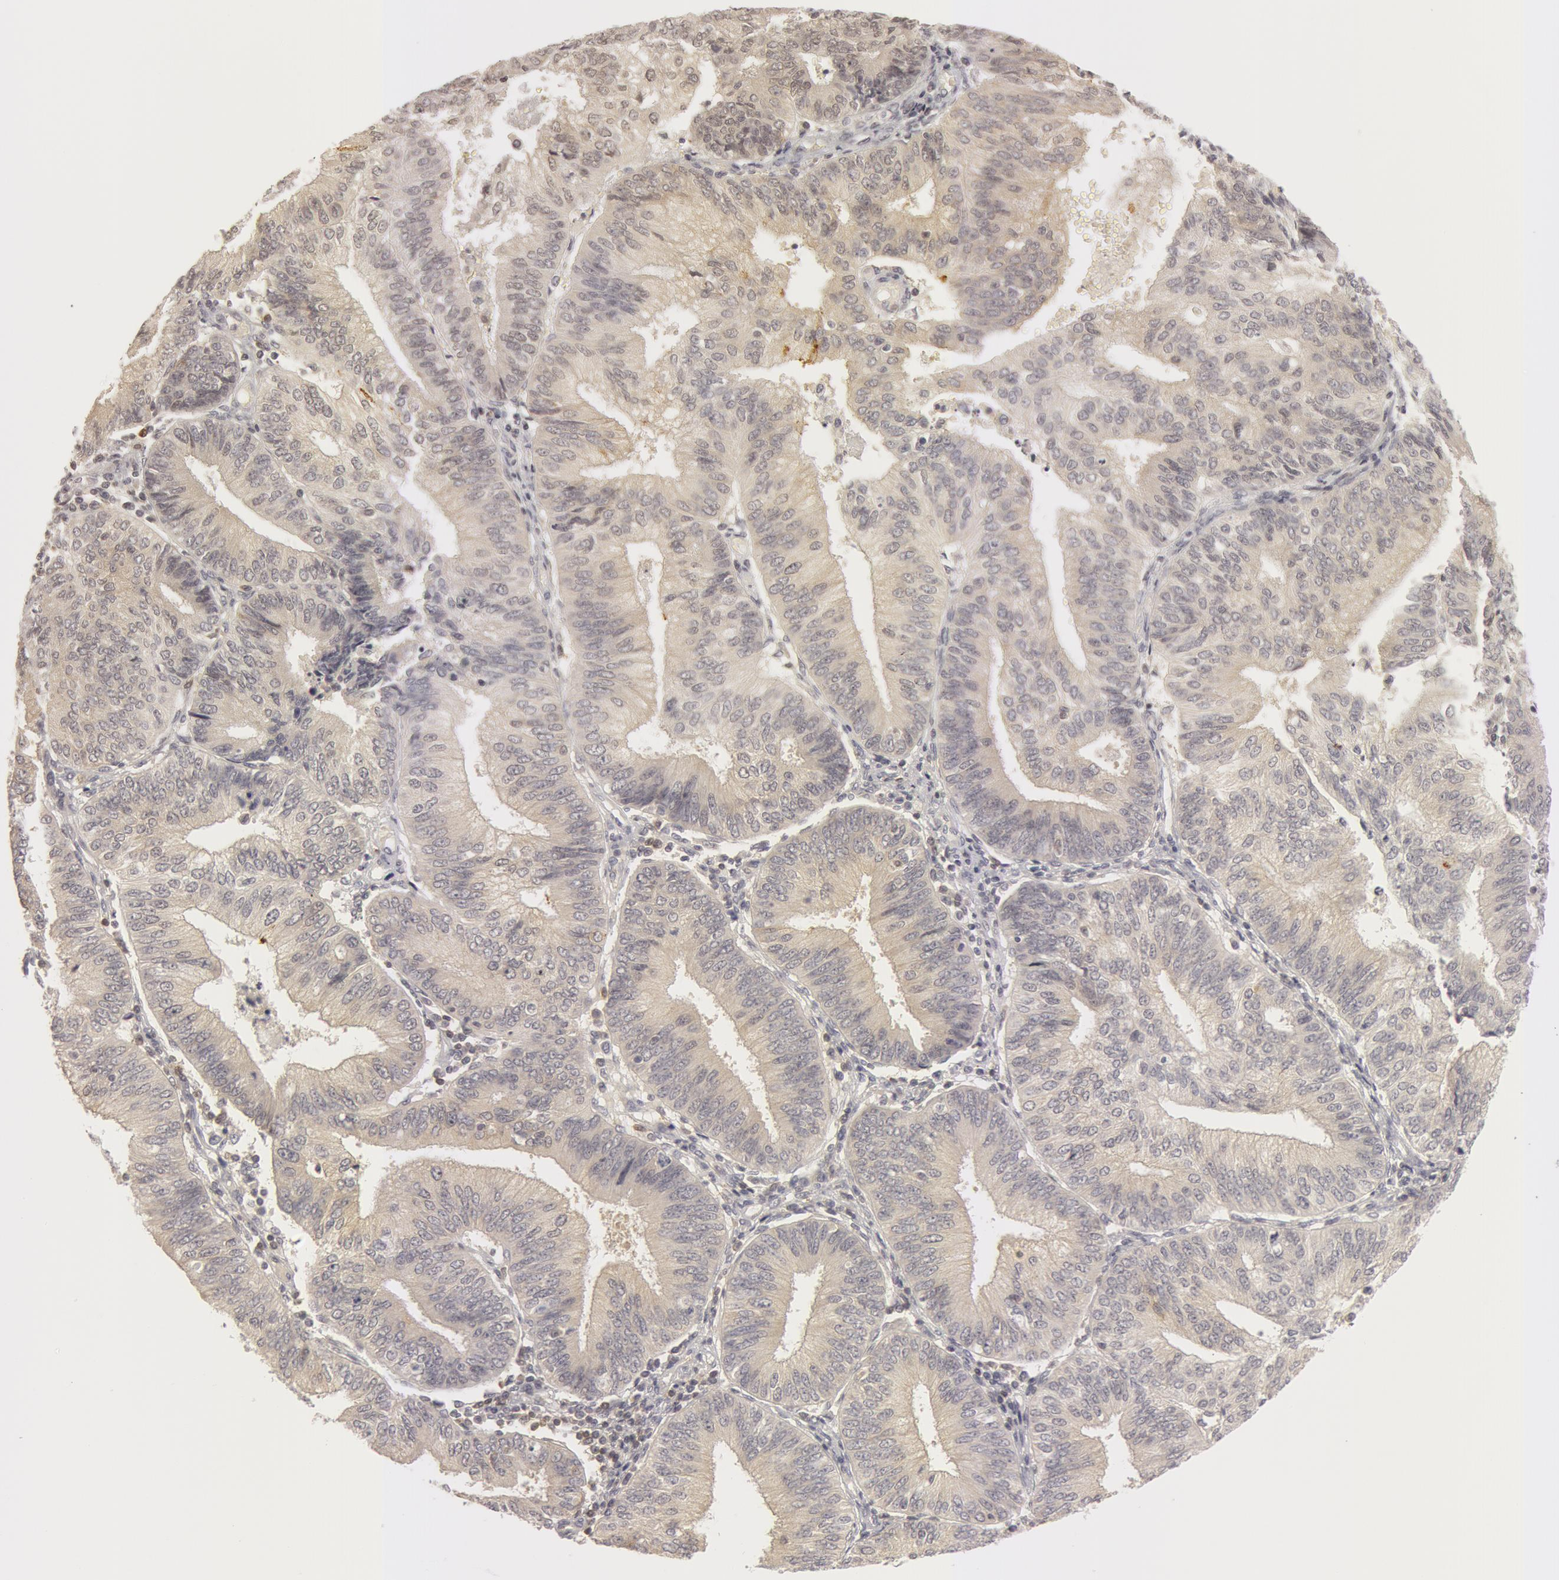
{"staining": {"intensity": "negative", "quantity": "none", "location": "none"}, "tissue": "endometrial cancer", "cell_type": "Tumor cells", "image_type": "cancer", "snomed": [{"axis": "morphology", "description": "Adenocarcinoma, NOS"}, {"axis": "topography", "description": "Endometrium"}], "caption": "DAB (3,3'-diaminobenzidine) immunohistochemical staining of endometrial cancer (adenocarcinoma) displays no significant positivity in tumor cells.", "gene": "OASL", "patient": {"sex": "female", "age": 55}}